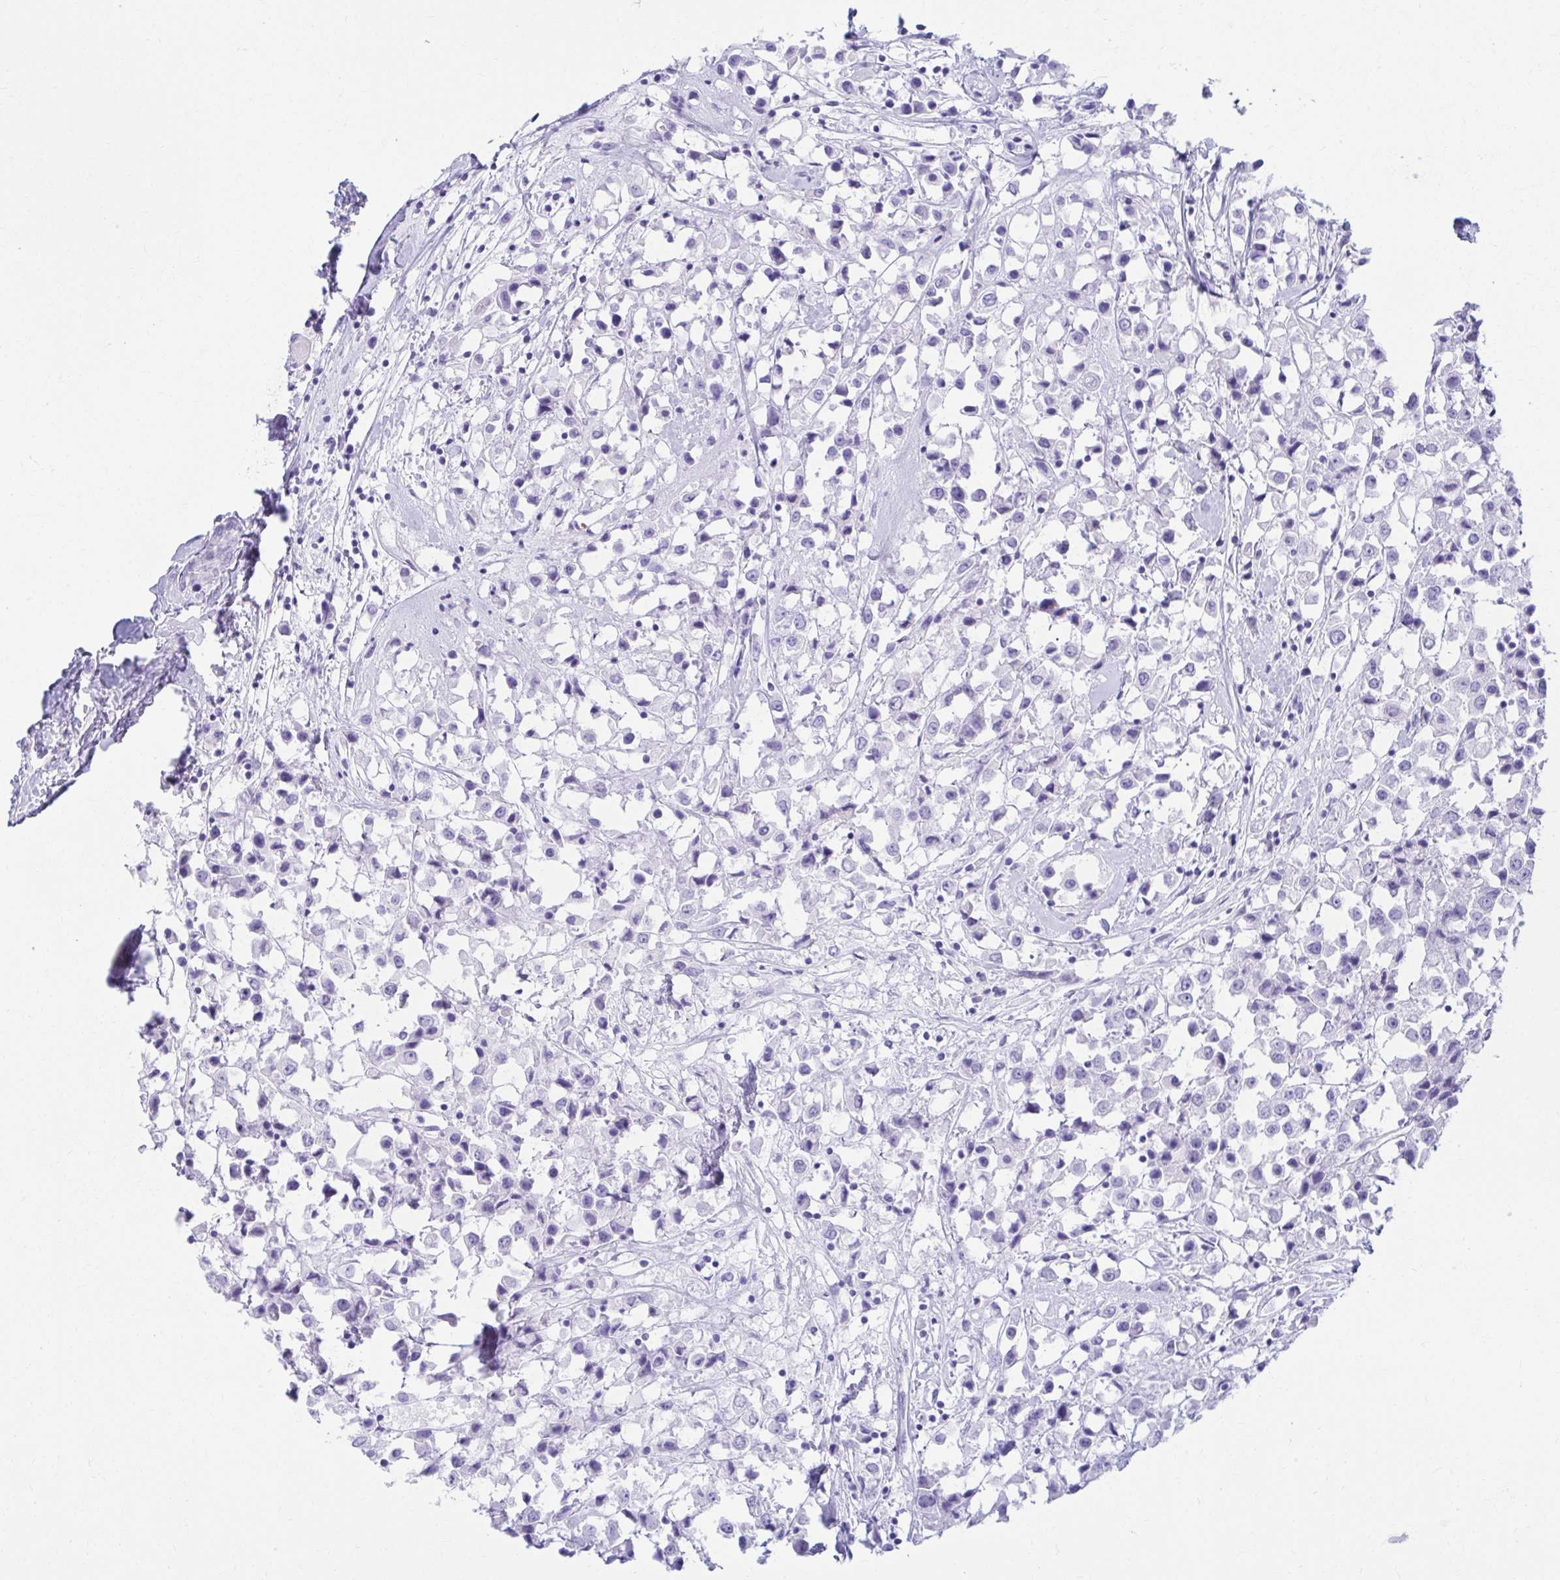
{"staining": {"intensity": "negative", "quantity": "none", "location": "none"}, "tissue": "breast cancer", "cell_type": "Tumor cells", "image_type": "cancer", "snomed": [{"axis": "morphology", "description": "Duct carcinoma"}, {"axis": "topography", "description": "Breast"}], "caption": "This is an immunohistochemistry histopathology image of breast infiltrating ductal carcinoma. There is no staining in tumor cells.", "gene": "ATP4B", "patient": {"sex": "female", "age": 61}}